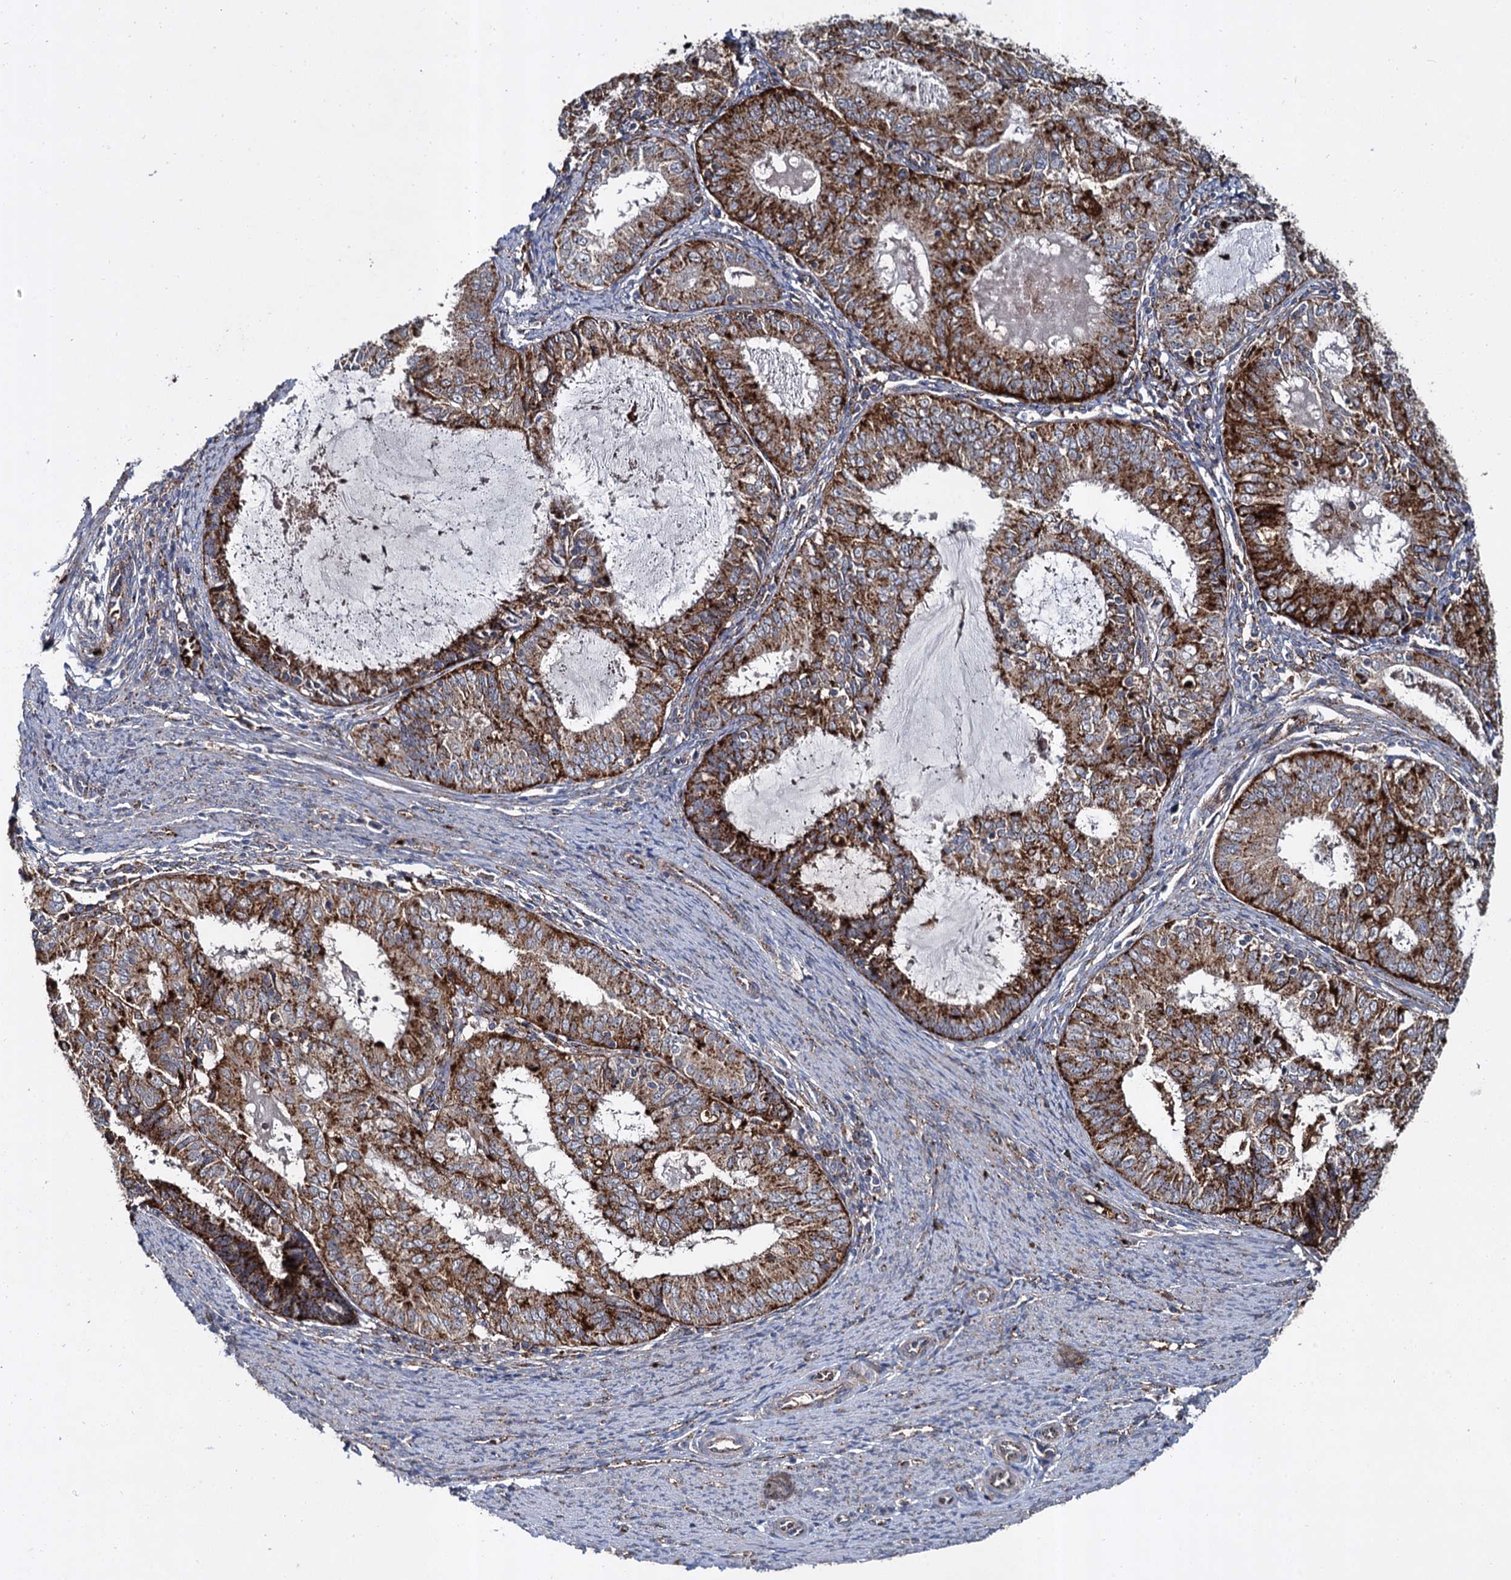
{"staining": {"intensity": "strong", "quantity": ">75%", "location": "cytoplasmic/membranous"}, "tissue": "endometrial cancer", "cell_type": "Tumor cells", "image_type": "cancer", "snomed": [{"axis": "morphology", "description": "Adenocarcinoma, NOS"}, {"axis": "topography", "description": "Endometrium"}], "caption": "Tumor cells demonstrate strong cytoplasmic/membranous positivity in approximately >75% of cells in endometrial cancer.", "gene": "GBA1", "patient": {"sex": "female", "age": 57}}